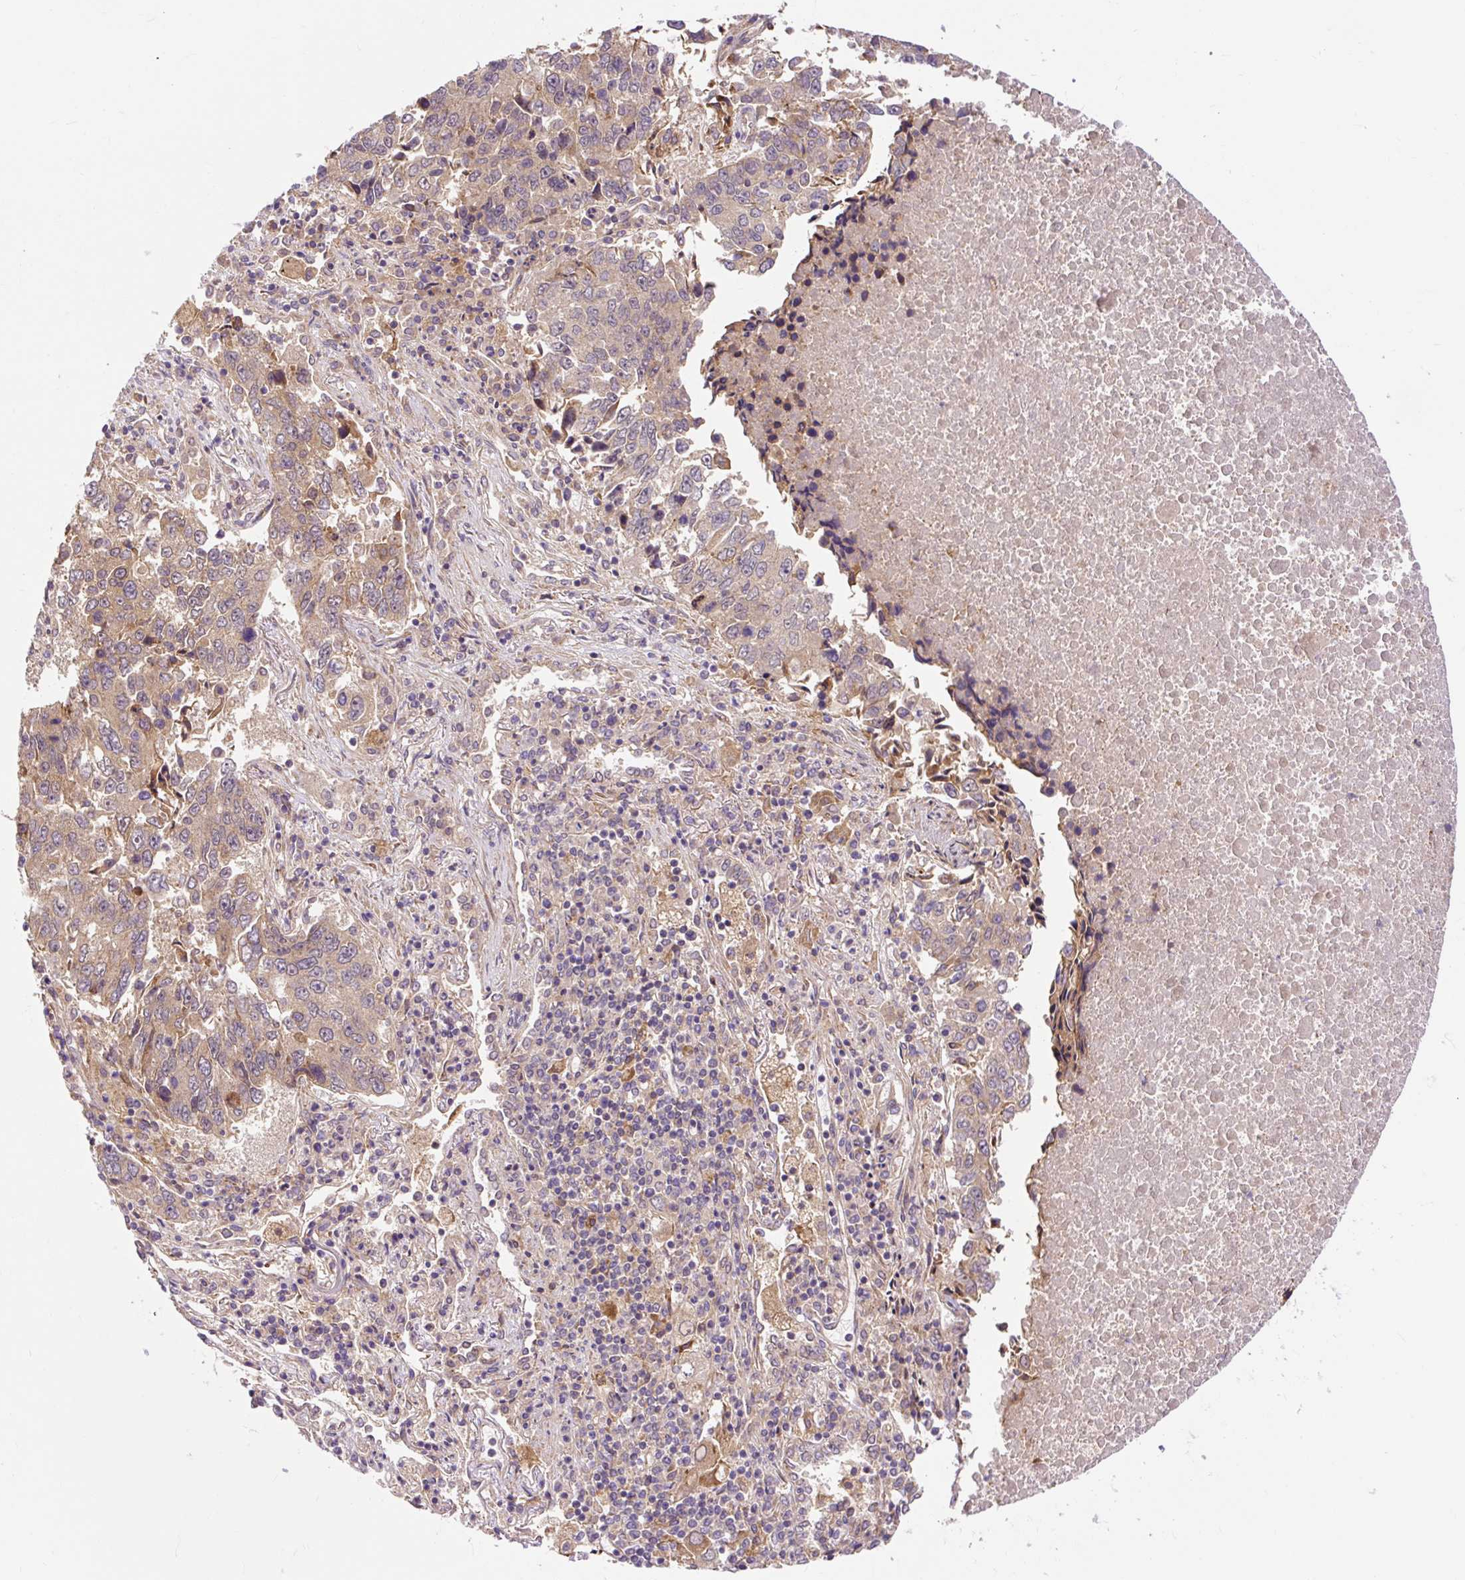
{"staining": {"intensity": "weak", "quantity": ">75%", "location": "cytoplasmic/membranous"}, "tissue": "lung cancer", "cell_type": "Tumor cells", "image_type": "cancer", "snomed": [{"axis": "morphology", "description": "Squamous cell carcinoma, NOS"}, {"axis": "topography", "description": "Lung"}], "caption": "This photomicrograph shows immunohistochemistry (IHC) staining of human squamous cell carcinoma (lung), with low weak cytoplasmic/membranous staining in approximately >75% of tumor cells.", "gene": "TRIAP1", "patient": {"sex": "female", "age": 66}}